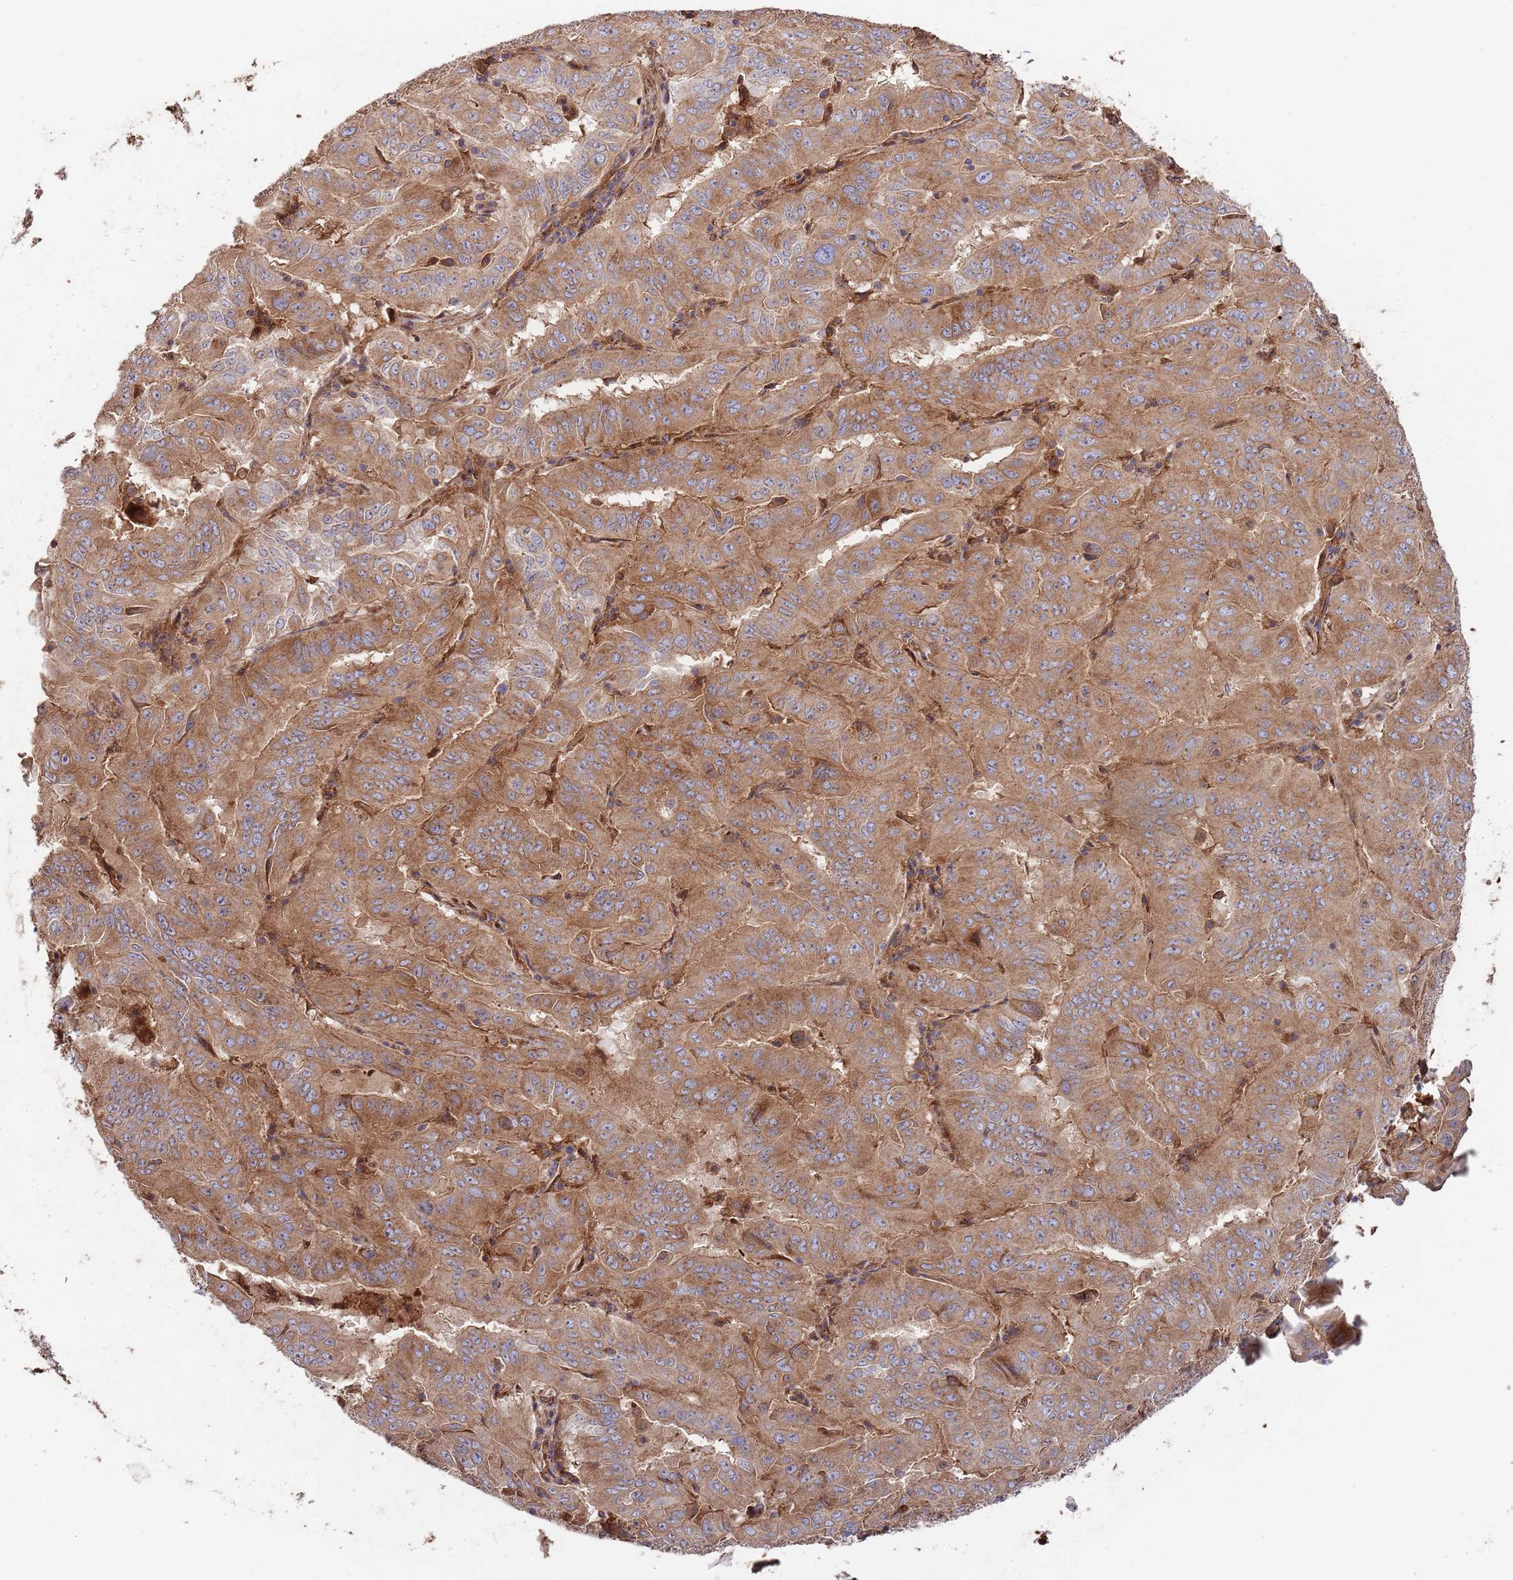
{"staining": {"intensity": "moderate", "quantity": ">75%", "location": "cytoplasmic/membranous"}, "tissue": "pancreatic cancer", "cell_type": "Tumor cells", "image_type": "cancer", "snomed": [{"axis": "morphology", "description": "Adenocarcinoma, NOS"}, {"axis": "topography", "description": "Pancreas"}], "caption": "This is a micrograph of immunohistochemistry staining of pancreatic cancer, which shows moderate staining in the cytoplasmic/membranous of tumor cells.", "gene": "RNF19B", "patient": {"sex": "male", "age": 63}}